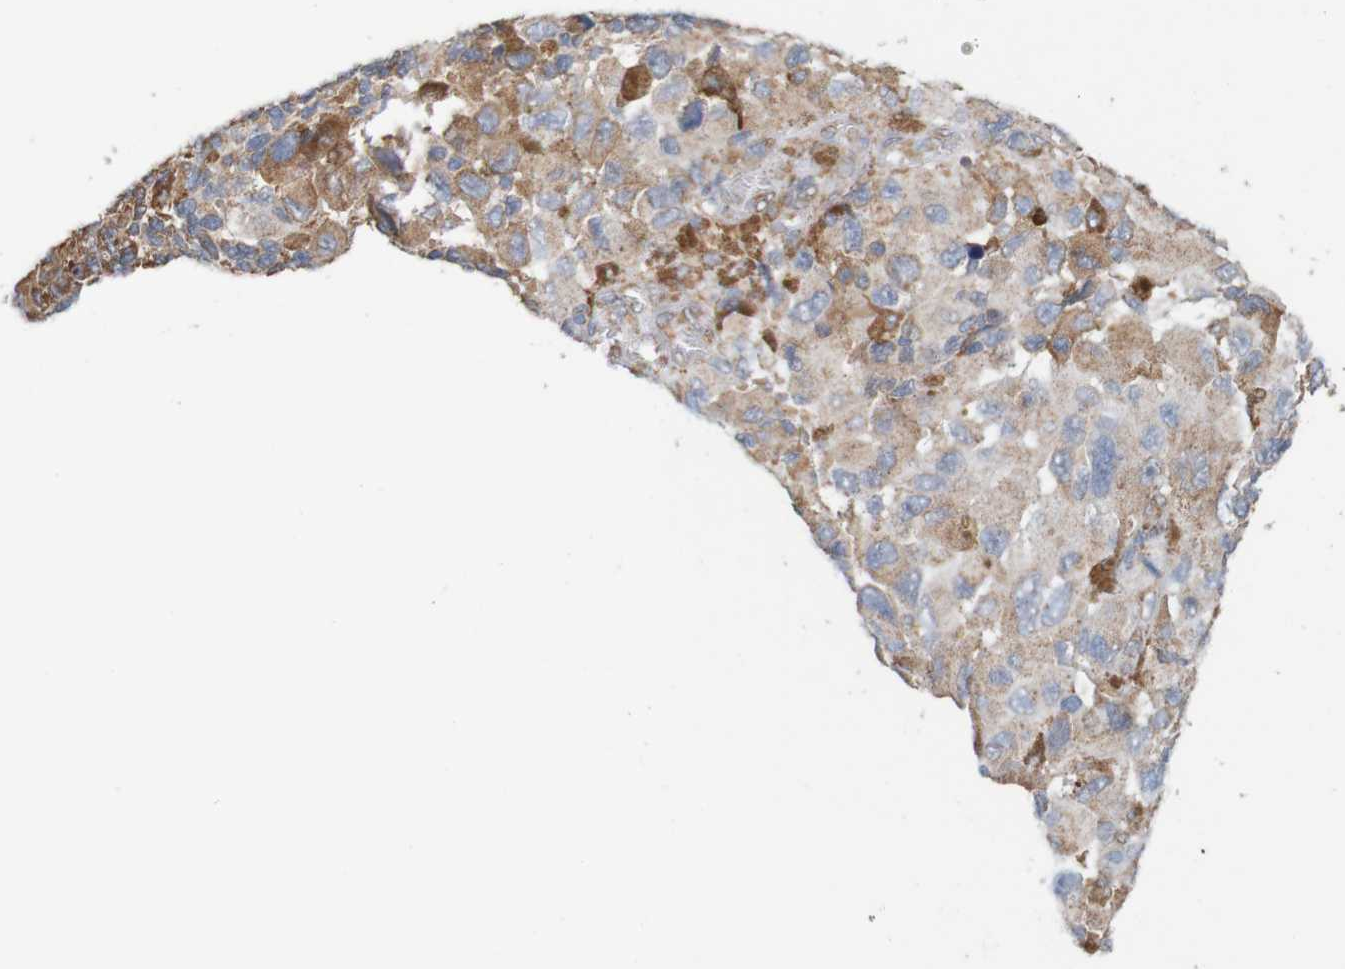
{"staining": {"intensity": "strong", "quantity": "<25%", "location": "cytoplasmic/membranous"}, "tissue": "melanoma", "cell_type": "Tumor cells", "image_type": "cancer", "snomed": [{"axis": "morphology", "description": "Malignant melanoma, NOS"}, {"axis": "topography", "description": "Skin"}], "caption": "Strong cytoplasmic/membranous protein expression is identified in about <25% of tumor cells in melanoma.", "gene": "PDIA3", "patient": {"sex": "female", "age": 73}}